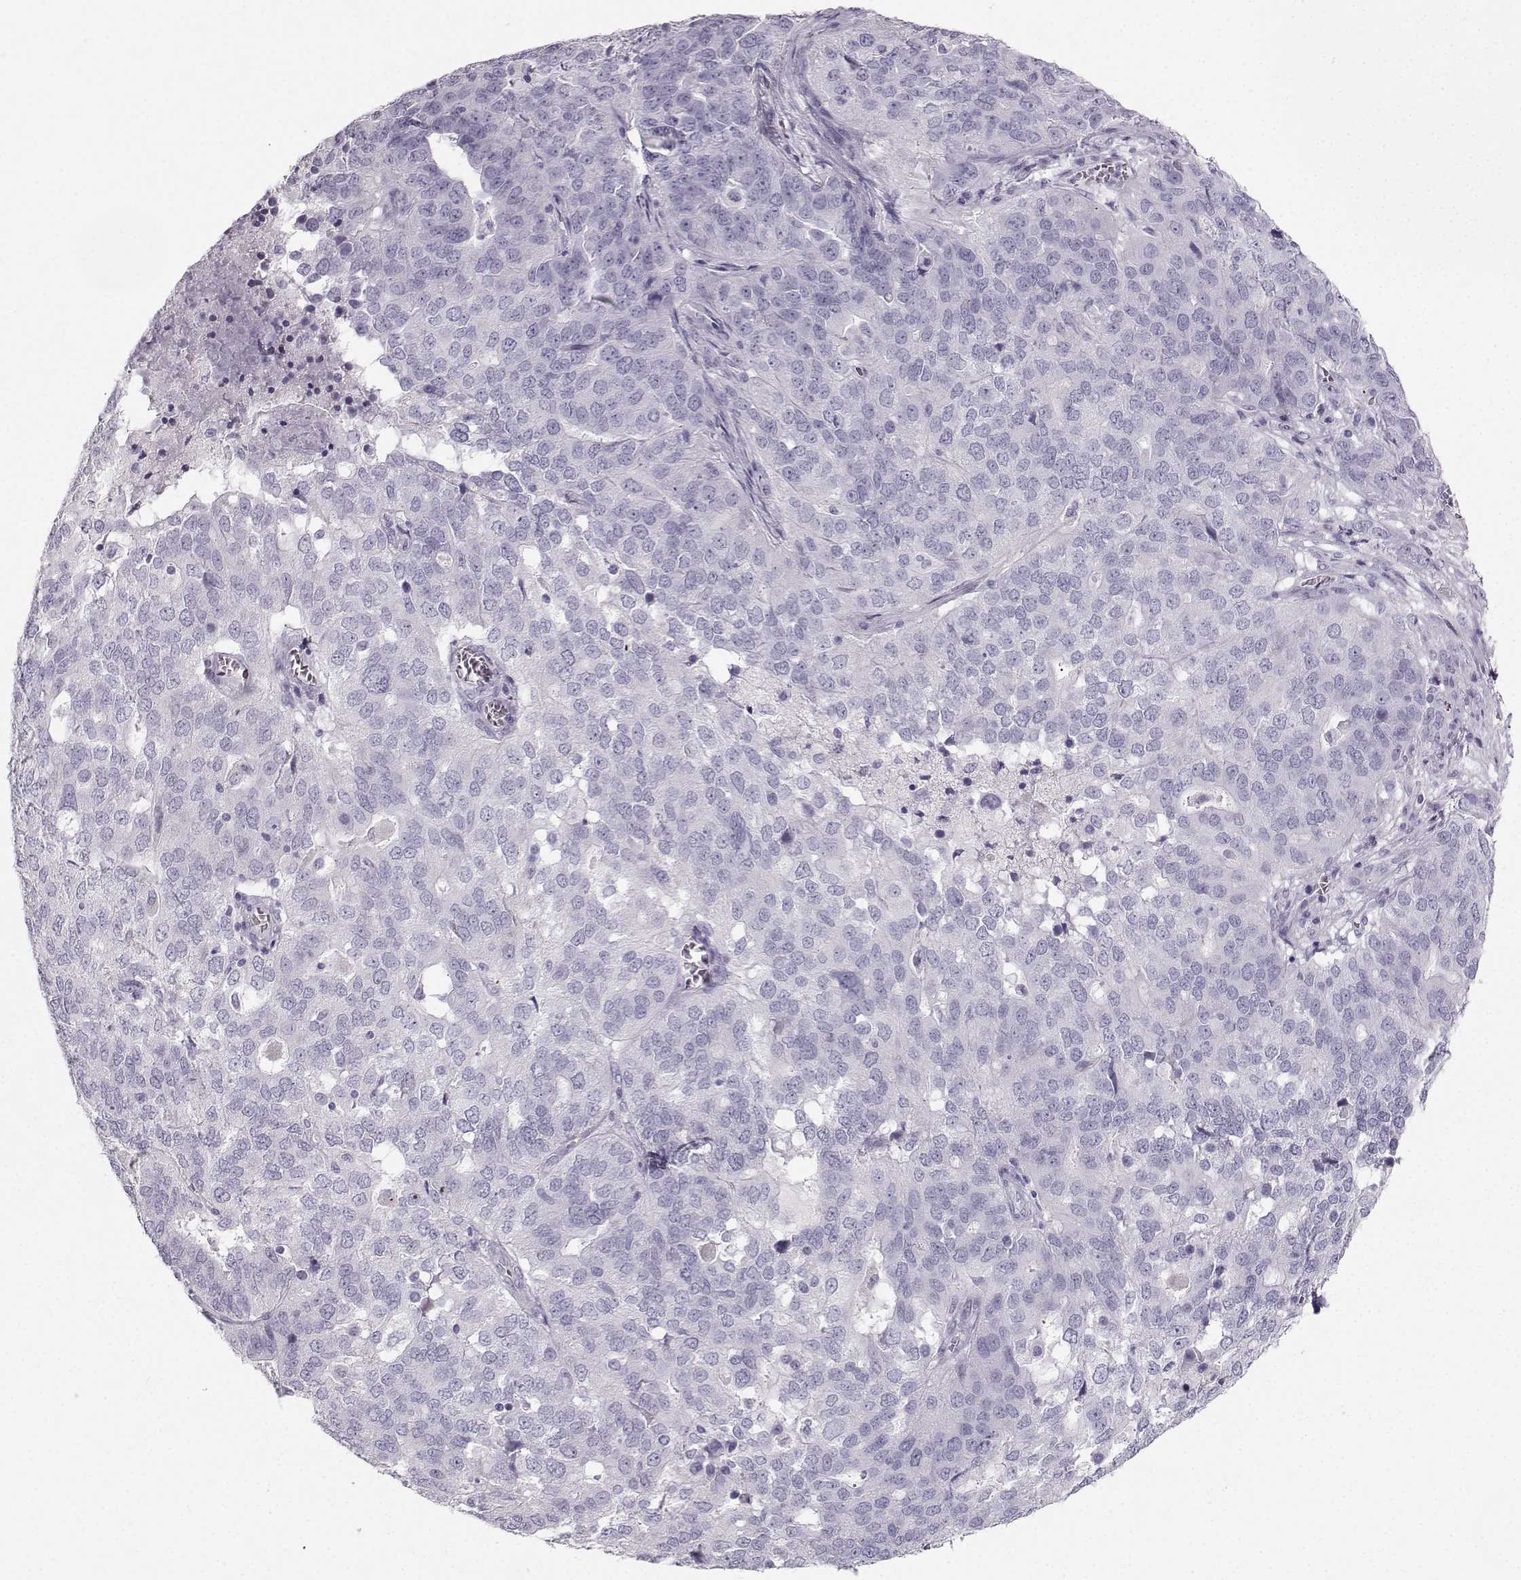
{"staining": {"intensity": "negative", "quantity": "none", "location": "none"}, "tissue": "ovarian cancer", "cell_type": "Tumor cells", "image_type": "cancer", "snomed": [{"axis": "morphology", "description": "Carcinoma, endometroid"}, {"axis": "topography", "description": "Soft tissue"}, {"axis": "topography", "description": "Ovary"}], "caption": "Protein analysis of ovarian endometroid carcinoma exhibits no significant staining in tumor cells.", "gene": "CASR", "patient": {"sex": "female", "age": 52}}